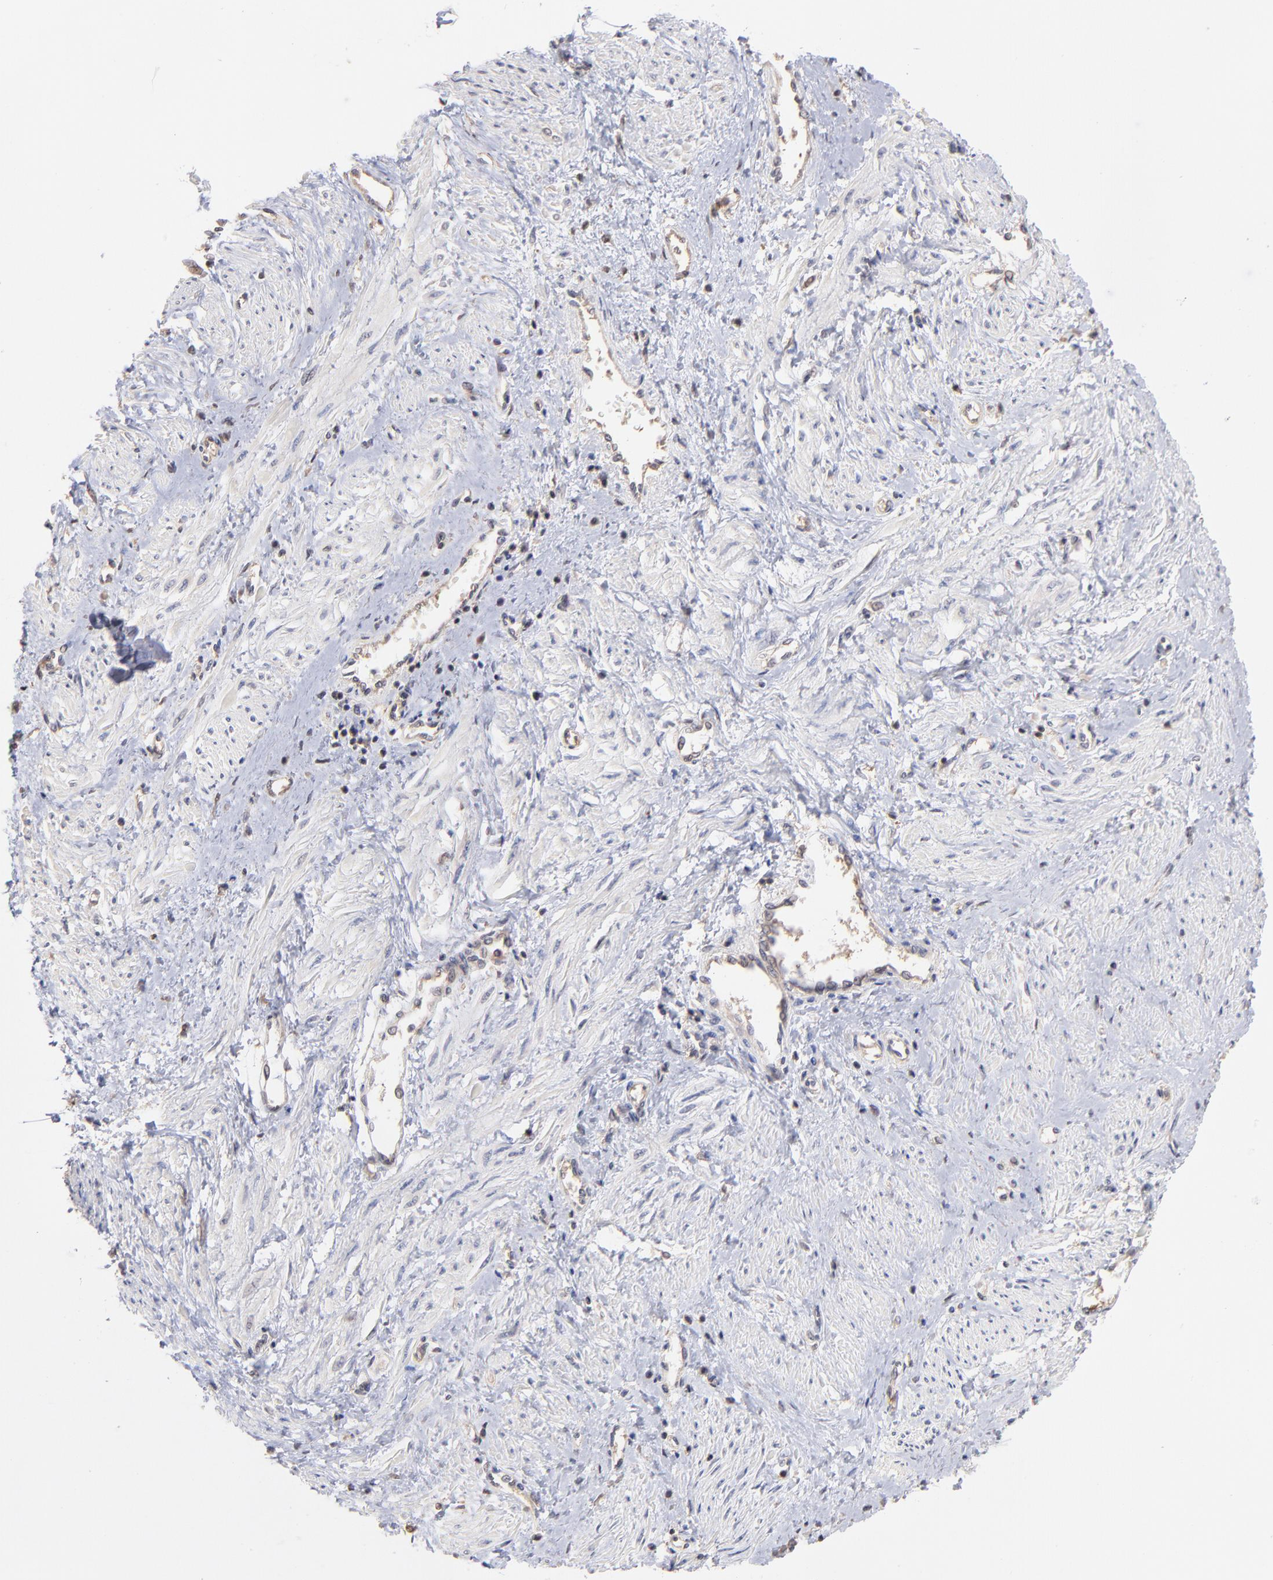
{"staining": {"intensity": "weak", "quantity": "<25%", "location": "cytoplasmic/membranous"}, "tissue": "smooth muscle", "cell_type": "Smooth muscle cells", "image_type": "normal", "snomed": [{"axis": "morphology", "description": "Normal tissue, NOS"}, {"axis": "topography", "description": "Smooth muscle"}, {"axis": "topography", "description": "Uterus"}], "caption": "High magnification brightfield microscopy of benign smooth muscle stained with DAB (3,3'-diaminobenzidine) (brown) and counterstained with hematoxylin (blue): smooth muscle cells show no significant expression. The staining is performed using DAB (3,3'-diaminobenzidine) brown chromogen with nuclei counter-stained in using hematoxylin.", "gene": "MAP2K2", "patient": {"sex": "female", "age": 39}}